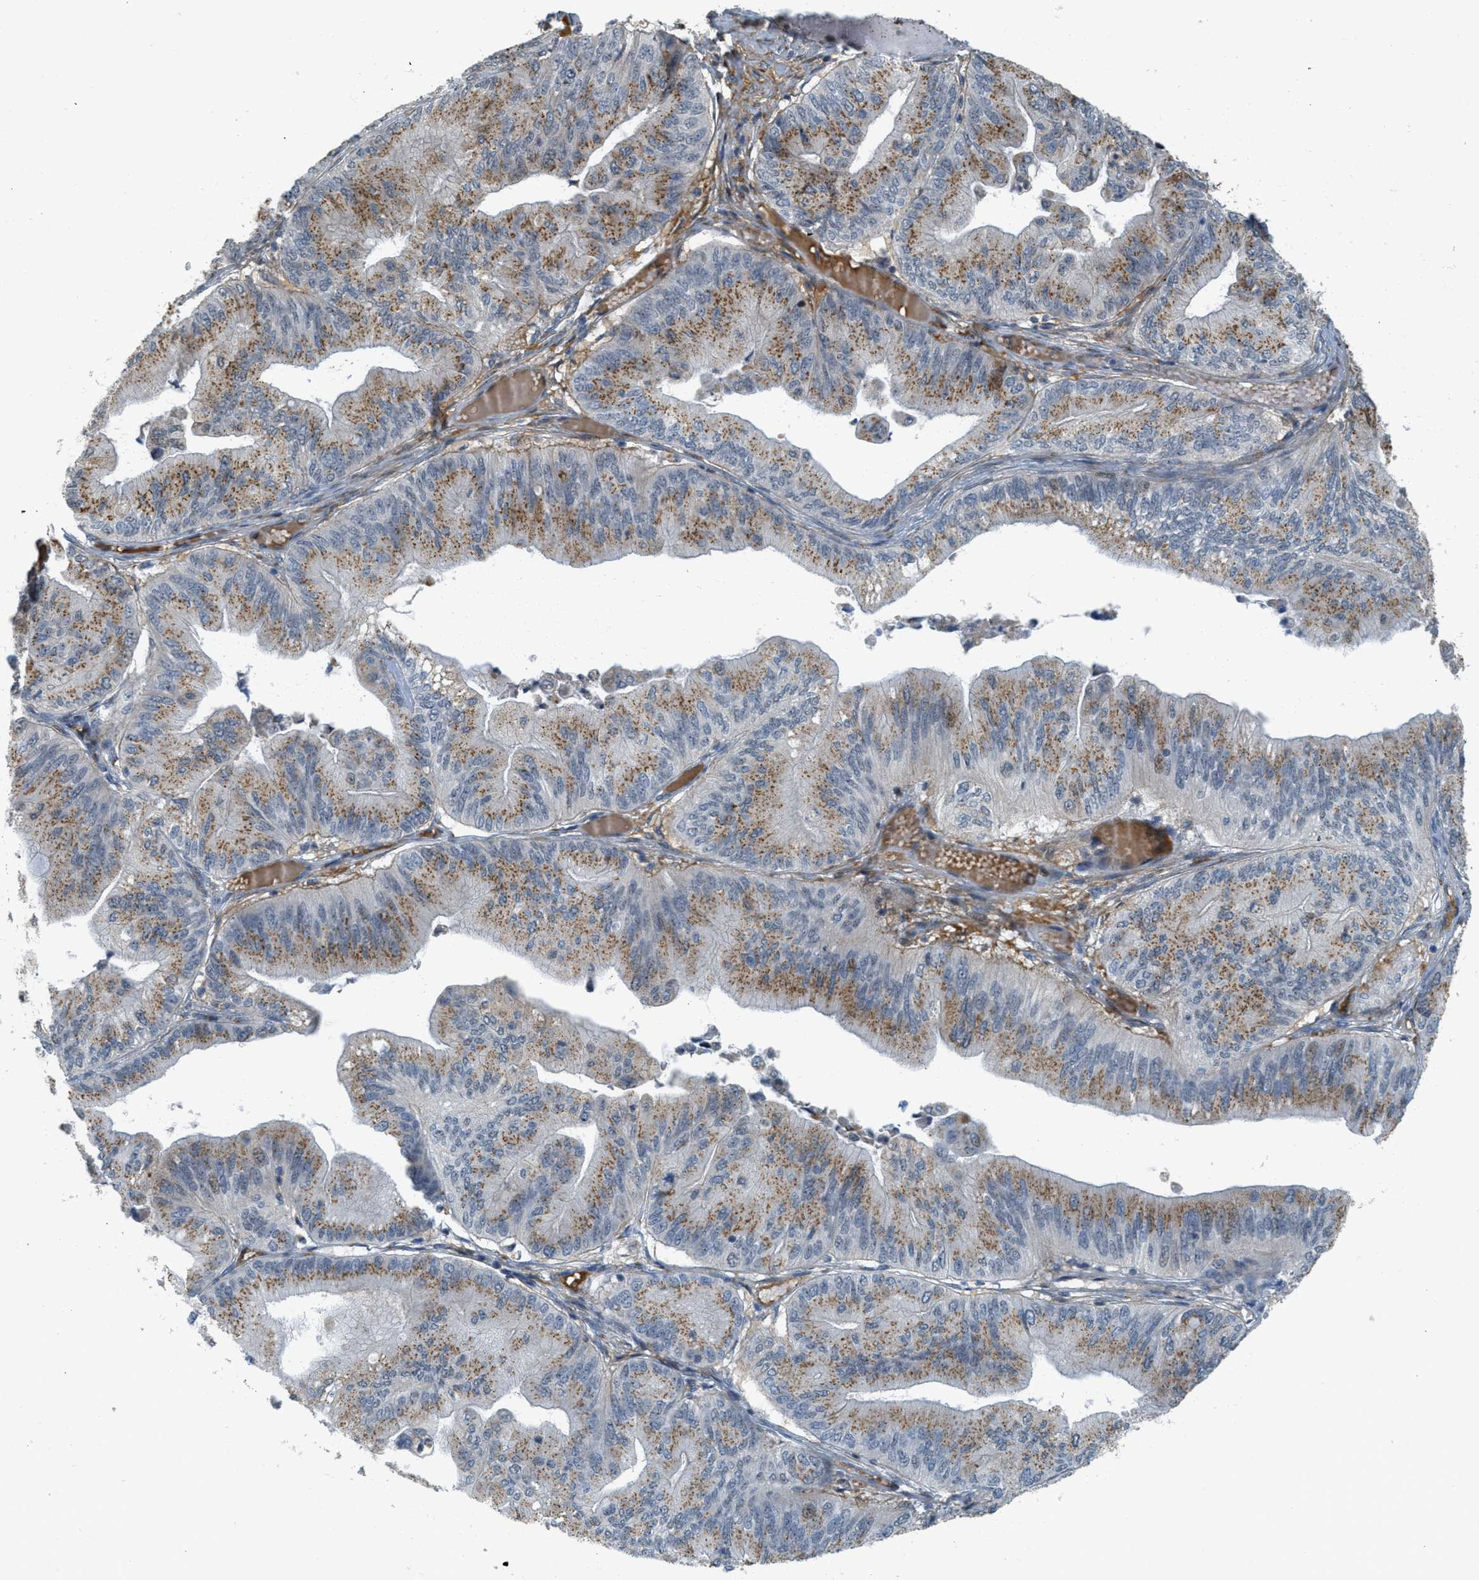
{"staining": {"intensity": "moderate", "quantity": ">75%", "location": "cytoplasmic/membranous"}, "tissue": "ovarian cancer", "cell_type": "Tumor cells", "image_type": "cancer", "snomed": [{"axis": "morphology", "description": "Cystadenocarcinoma, mucinous, NOS"}, {"axis": "topography", "description": "Ovary"}], "caption": "Immunohistochemistry photomicrograph of neoplastic tissue: ovarian cancer (mucinous cystadenocarcinoma) stained using immunohistochemistry demonstrates medium levels of moderate protein expression localized specifically in the cytoplasmic/membranous of tumor cells, appearing as a cytoplasmic/membranous brown color.", "gene": "ZFPL1", "patient": {"sex": "female", "age": 61}}